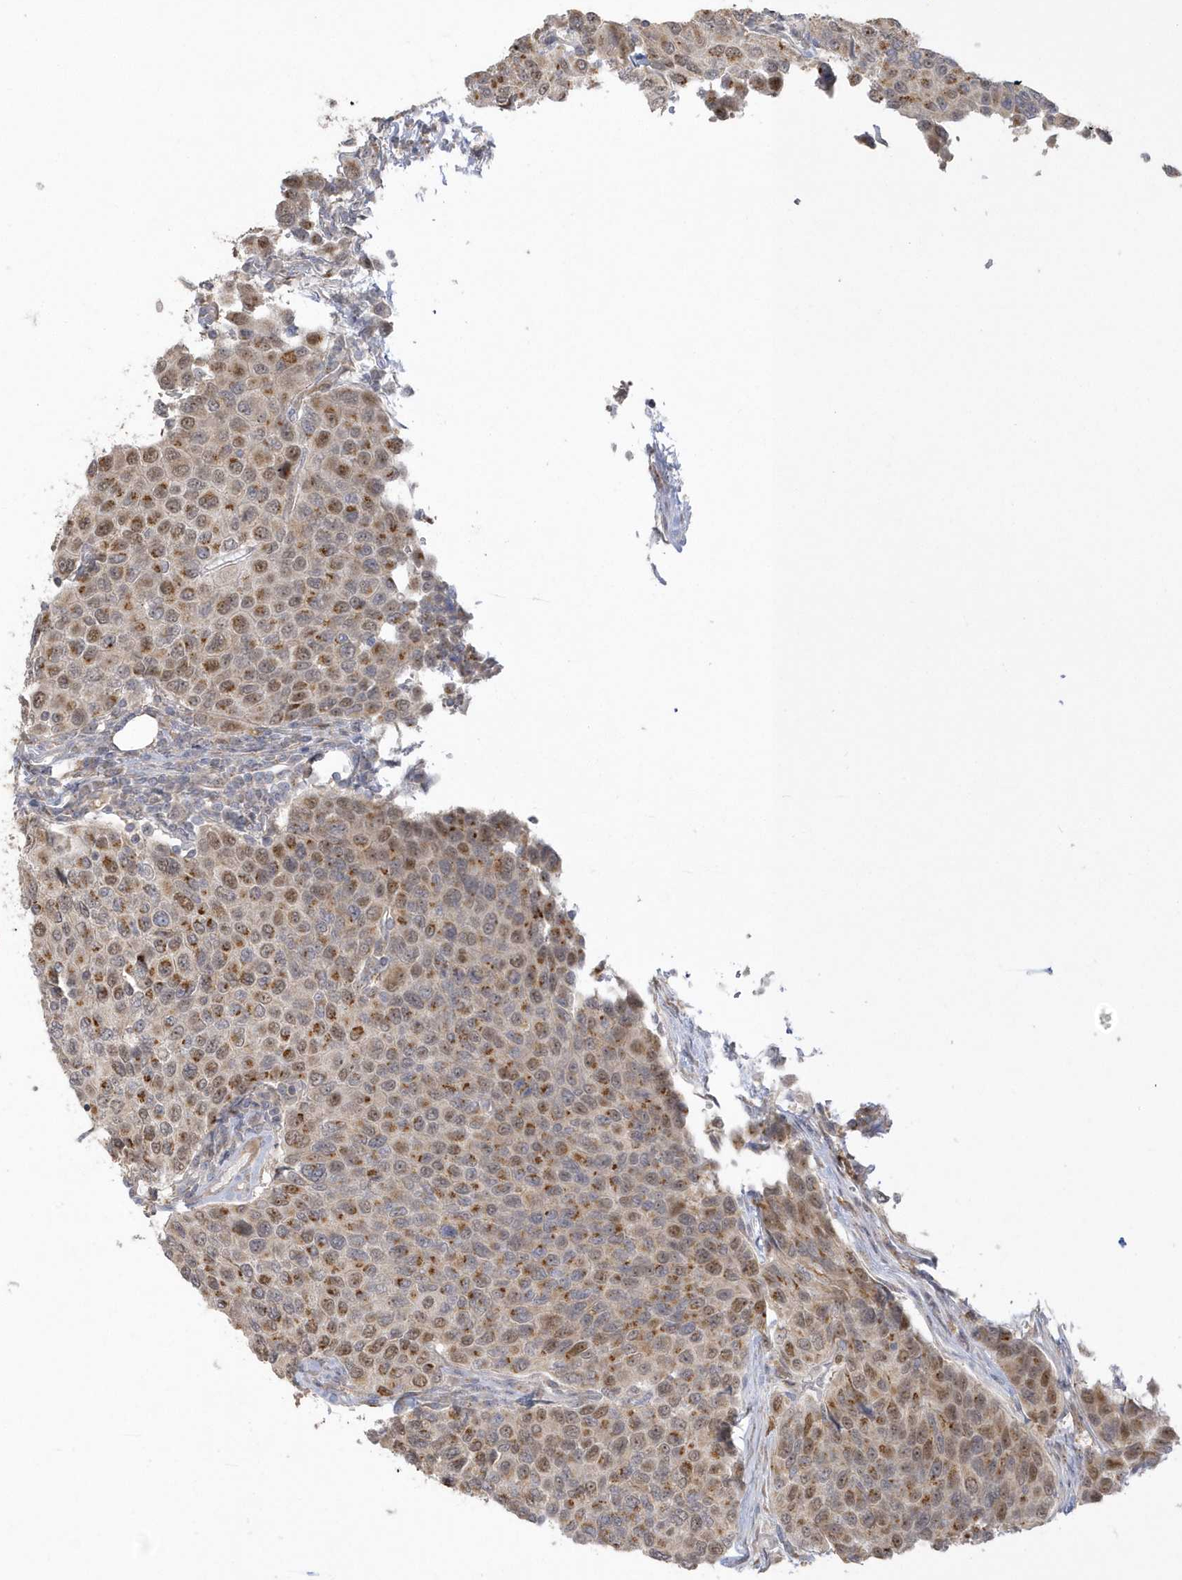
{"staining": {"intensity": "moderate", "quantity": "25%-75%", "location": "cytoplasmic/membranous,nuclear"}, "tissue": "breast cancer", "cell_type": "Tumor cells", "image_type": "cancer", "snomed": [{"axis": "morphology", "description": "Duct carcinoma"}, {"axis": "topography", "description": "Breast"}], "caption": "Immunohistochemical staining of human breast infiltrating ductal carcinoma exhibits moderate cytoplasmic/membranous and nuclear protein positivity in about 25%-75% of tumor cells. Immunohistochemistry (ihc) stains the protein of interest in brown and the nuclei are stained blue.", "gene": "NAF1", "patient": {"sex": "female", "age": 55}}